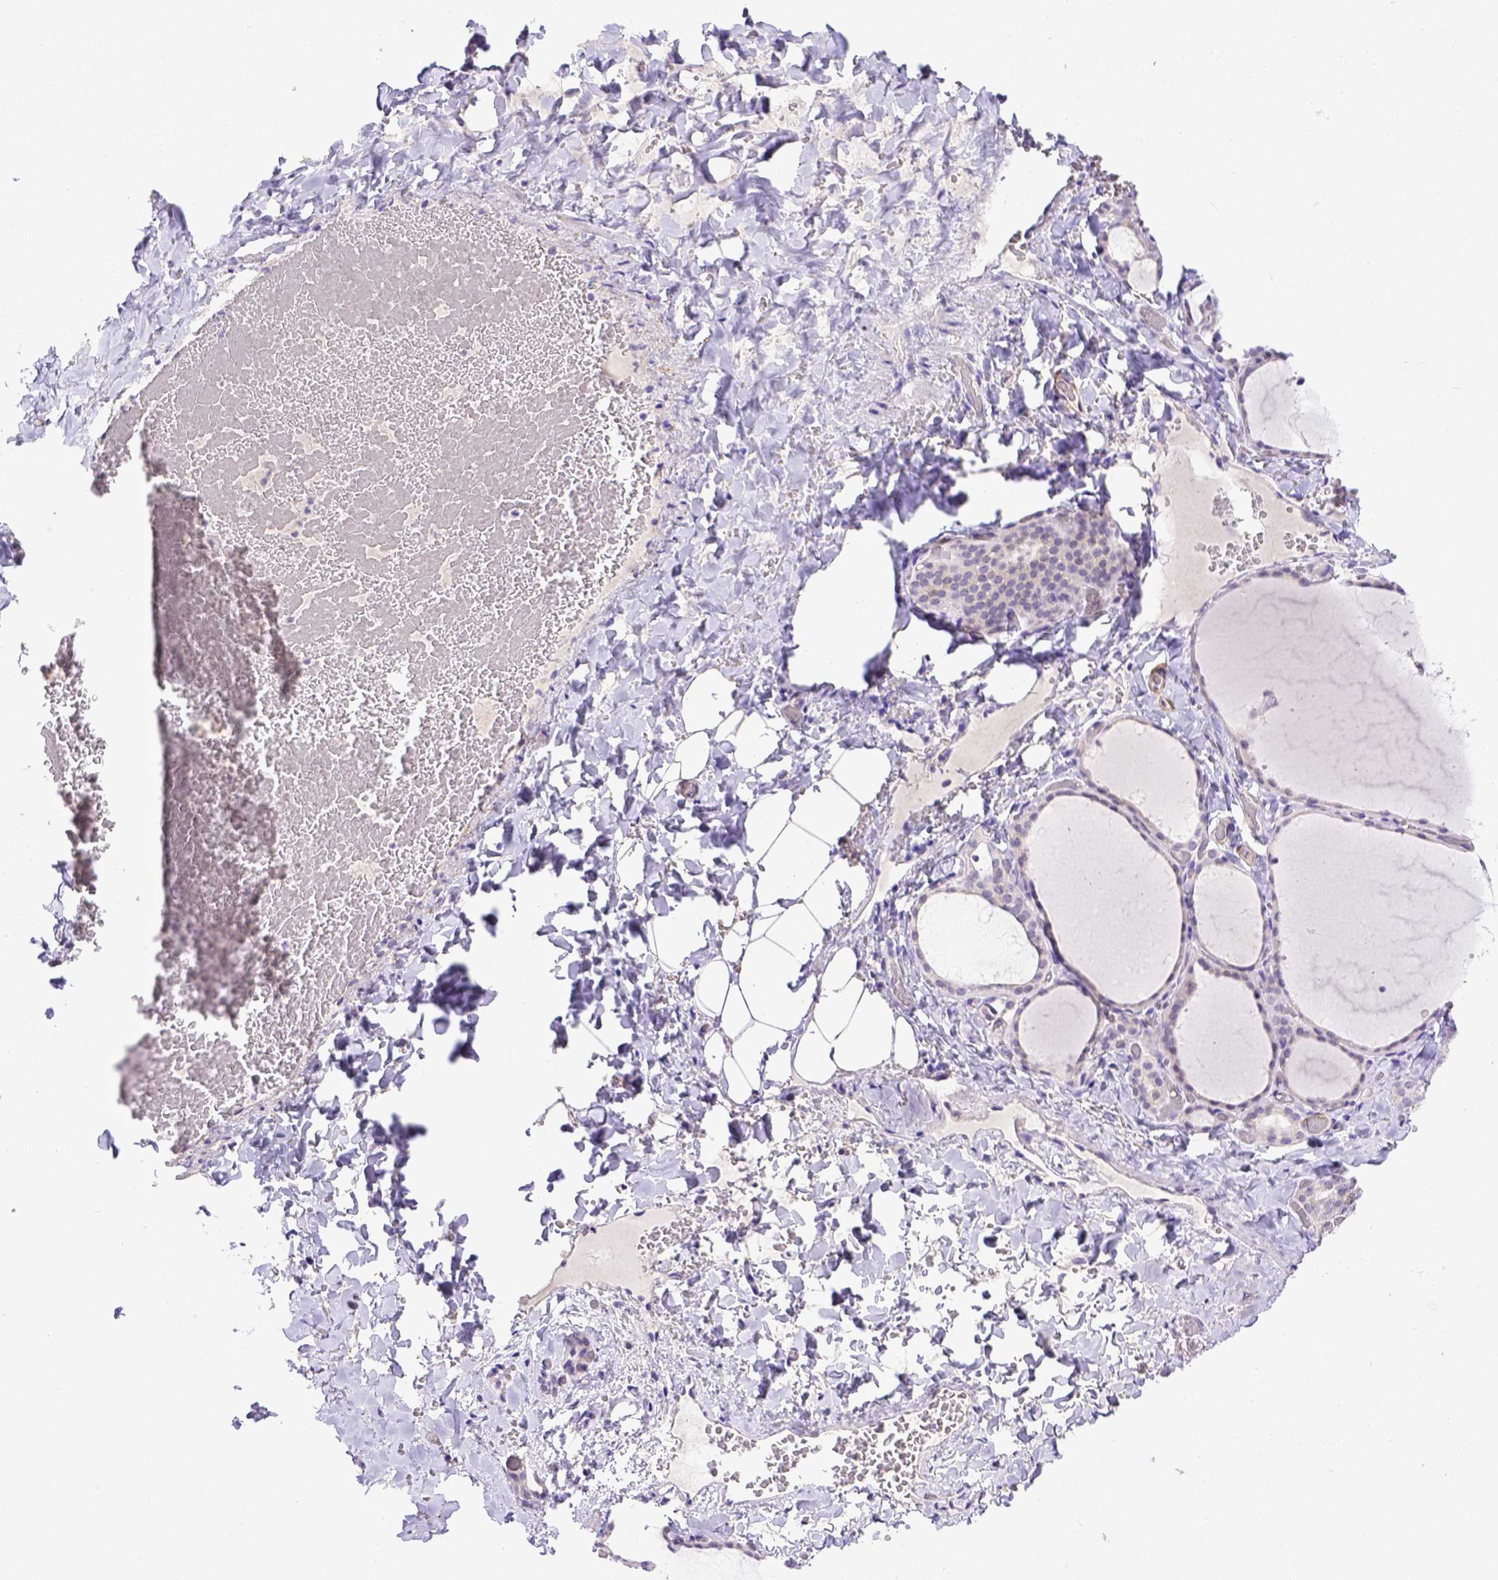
{"staining": {"intensity": "negative", "quantity": "none", "location": "none"}, "tissue": "thyroid gland", "cell_type": "Glandular cells", "image_type": "normal", "snomed": [{"axis": "morphology", "description": "Normal tissue, NOS"}, {"axis": "topography", "description": "Thyroid gland"}], "caption": "IHC micrograph of unremarkable human thyroid gland stained for a protein (brown), which shows no positivity in glandular cells.", "gene": "BTN1A1", "patient": {"sex": "female", "age": 22}}